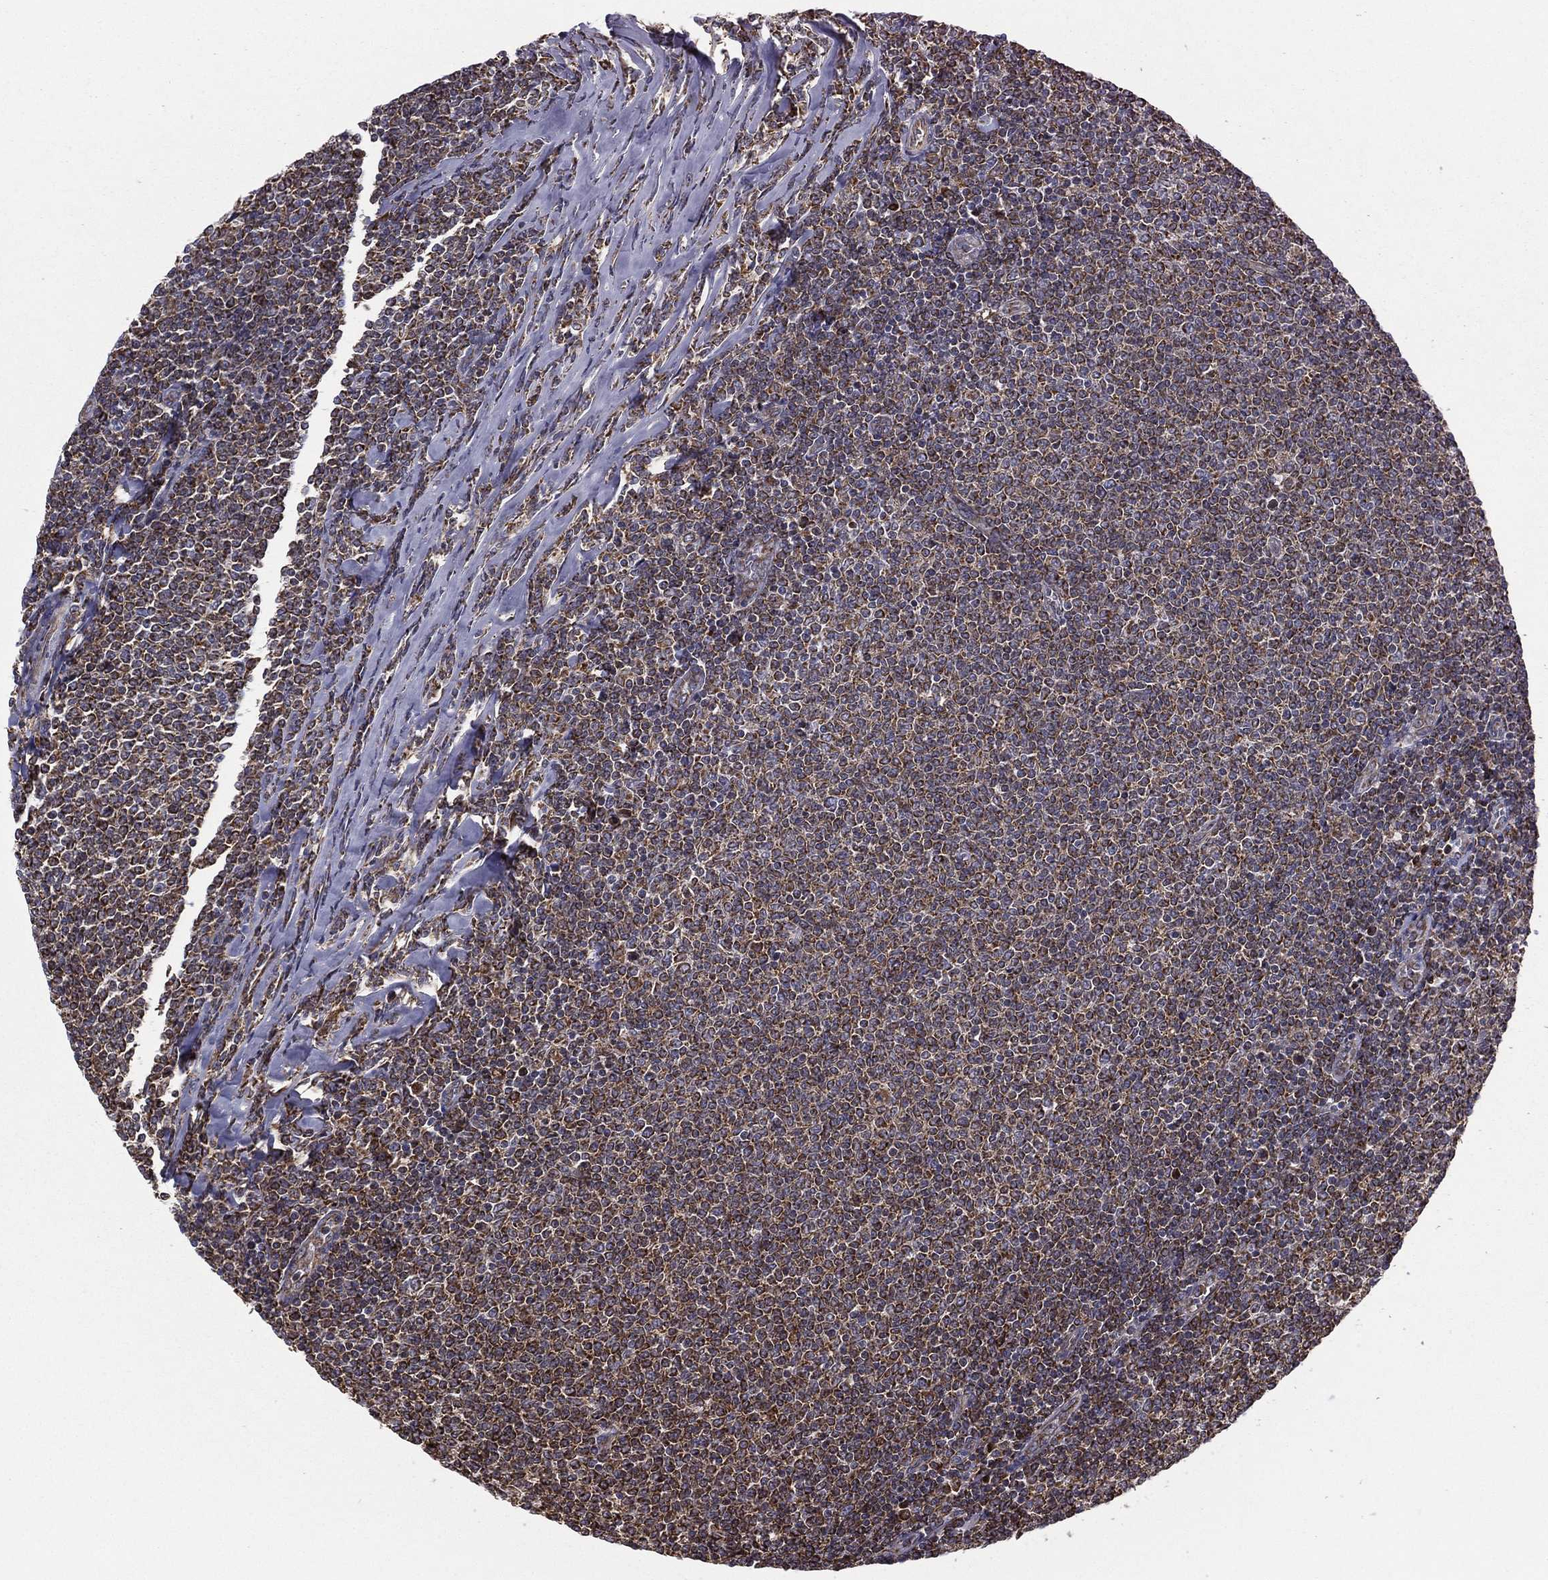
{"staining": {"intensity": "moderate", "quantity": ">75%", "location": "cytoplasmic/membranous"}, "tissue": "lymphoma", "cell_type": "Tumor cells", "image_type": "cancer", "snomed": [{"axis": "morphology", "description": "Malignant lymphoma, non-Hodgkin's type, Low grade"}, {"axis": "topography", "description": "Lymph node"}], "caption": "This histopathology image displays immunohistochemistry (IHC) staining of human lymphoma, with medium moderate cytoplasmic/membranous positivity in approximately >75% of tumor cells.", "gene": "MT-CYB", "patient": {"sex": "male", "age": 52}}